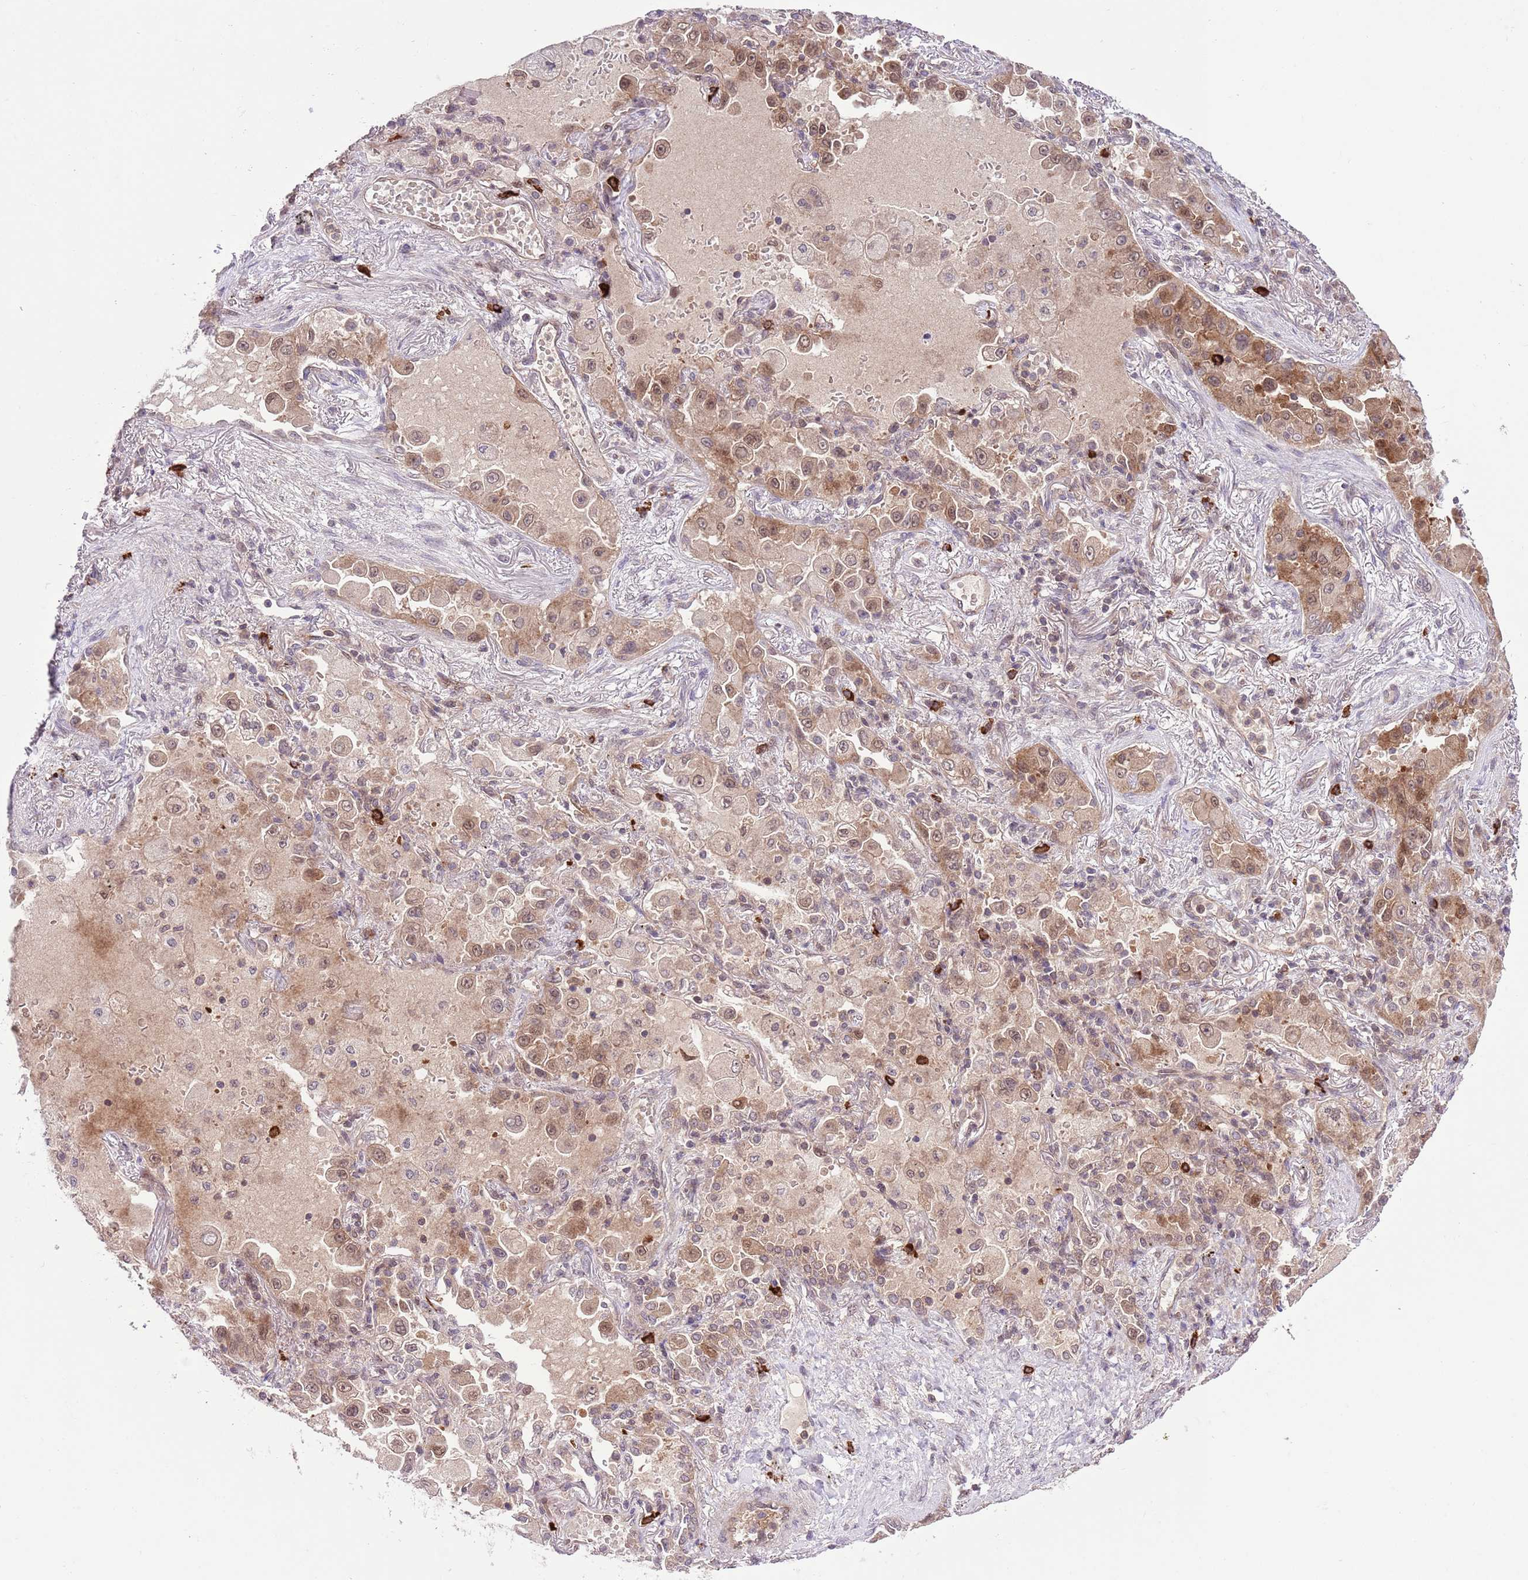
{"staining": {"intensity": "moderate", "quantity": "<25%", "location": "cytoplasmic/membranous,nuclear"}, "tissue": "lung cancer", "cell_type": "Tumor cells", "image_type": "cancer", "snomed": [{"axis": "morphology", "description": "Squamous cell carcinoma, NOS"}, {"axis": "topography", "description": "Lung"}], "caption": "IHC (DAB) staining of lung squamous cell carcinoma shows moderate cytoplasmic/membranous and nuclear protein positivity in about <25% of tumor cells.", "gene": "HDHD2", "patient": {"sex": "male", "age": 74}}